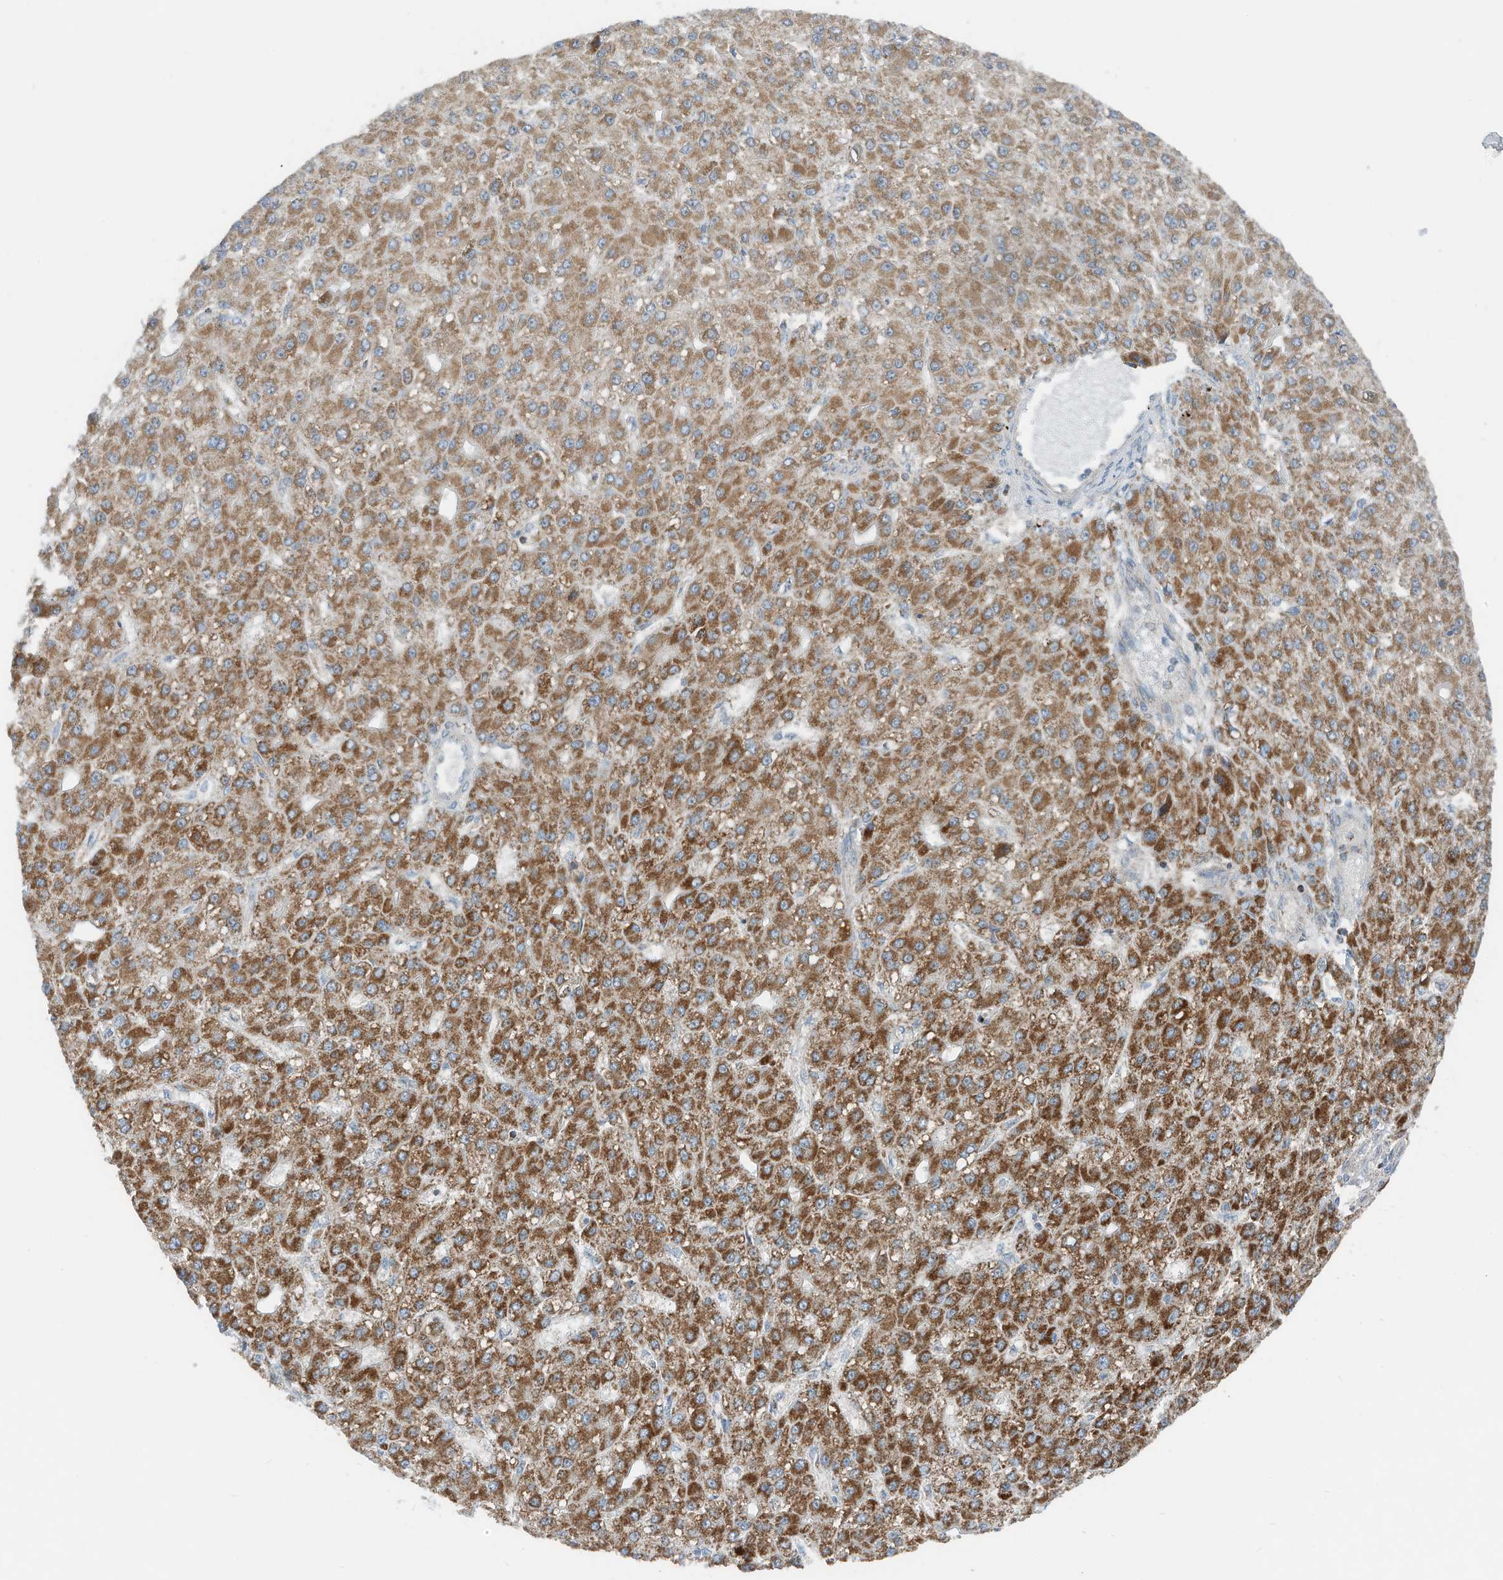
{"staining": {"intensity": "strong", "quantity": ">75%", "location": "cytoplasmic/membranous"}, "tissue": "liver cancer", "cell_type": "Tumor cells", "image_type": "cancer", "snomed": [{"axis": "morphology", "description": "Carcinoma, Hepatocellular, NOS"}, {"axis": "topography", "description": "Liver"}], "caption": "Tumor cells display strong cytoplasmic/membranous staining in about >75% of cells in liver hepatocellular carcinoma. (DAB (3,3'-diaminobenzidine) = brown stain, brightfield microscopy at high magnification).", "gene": "RMND1", "patient": {"sex": "male", "age": 67}}